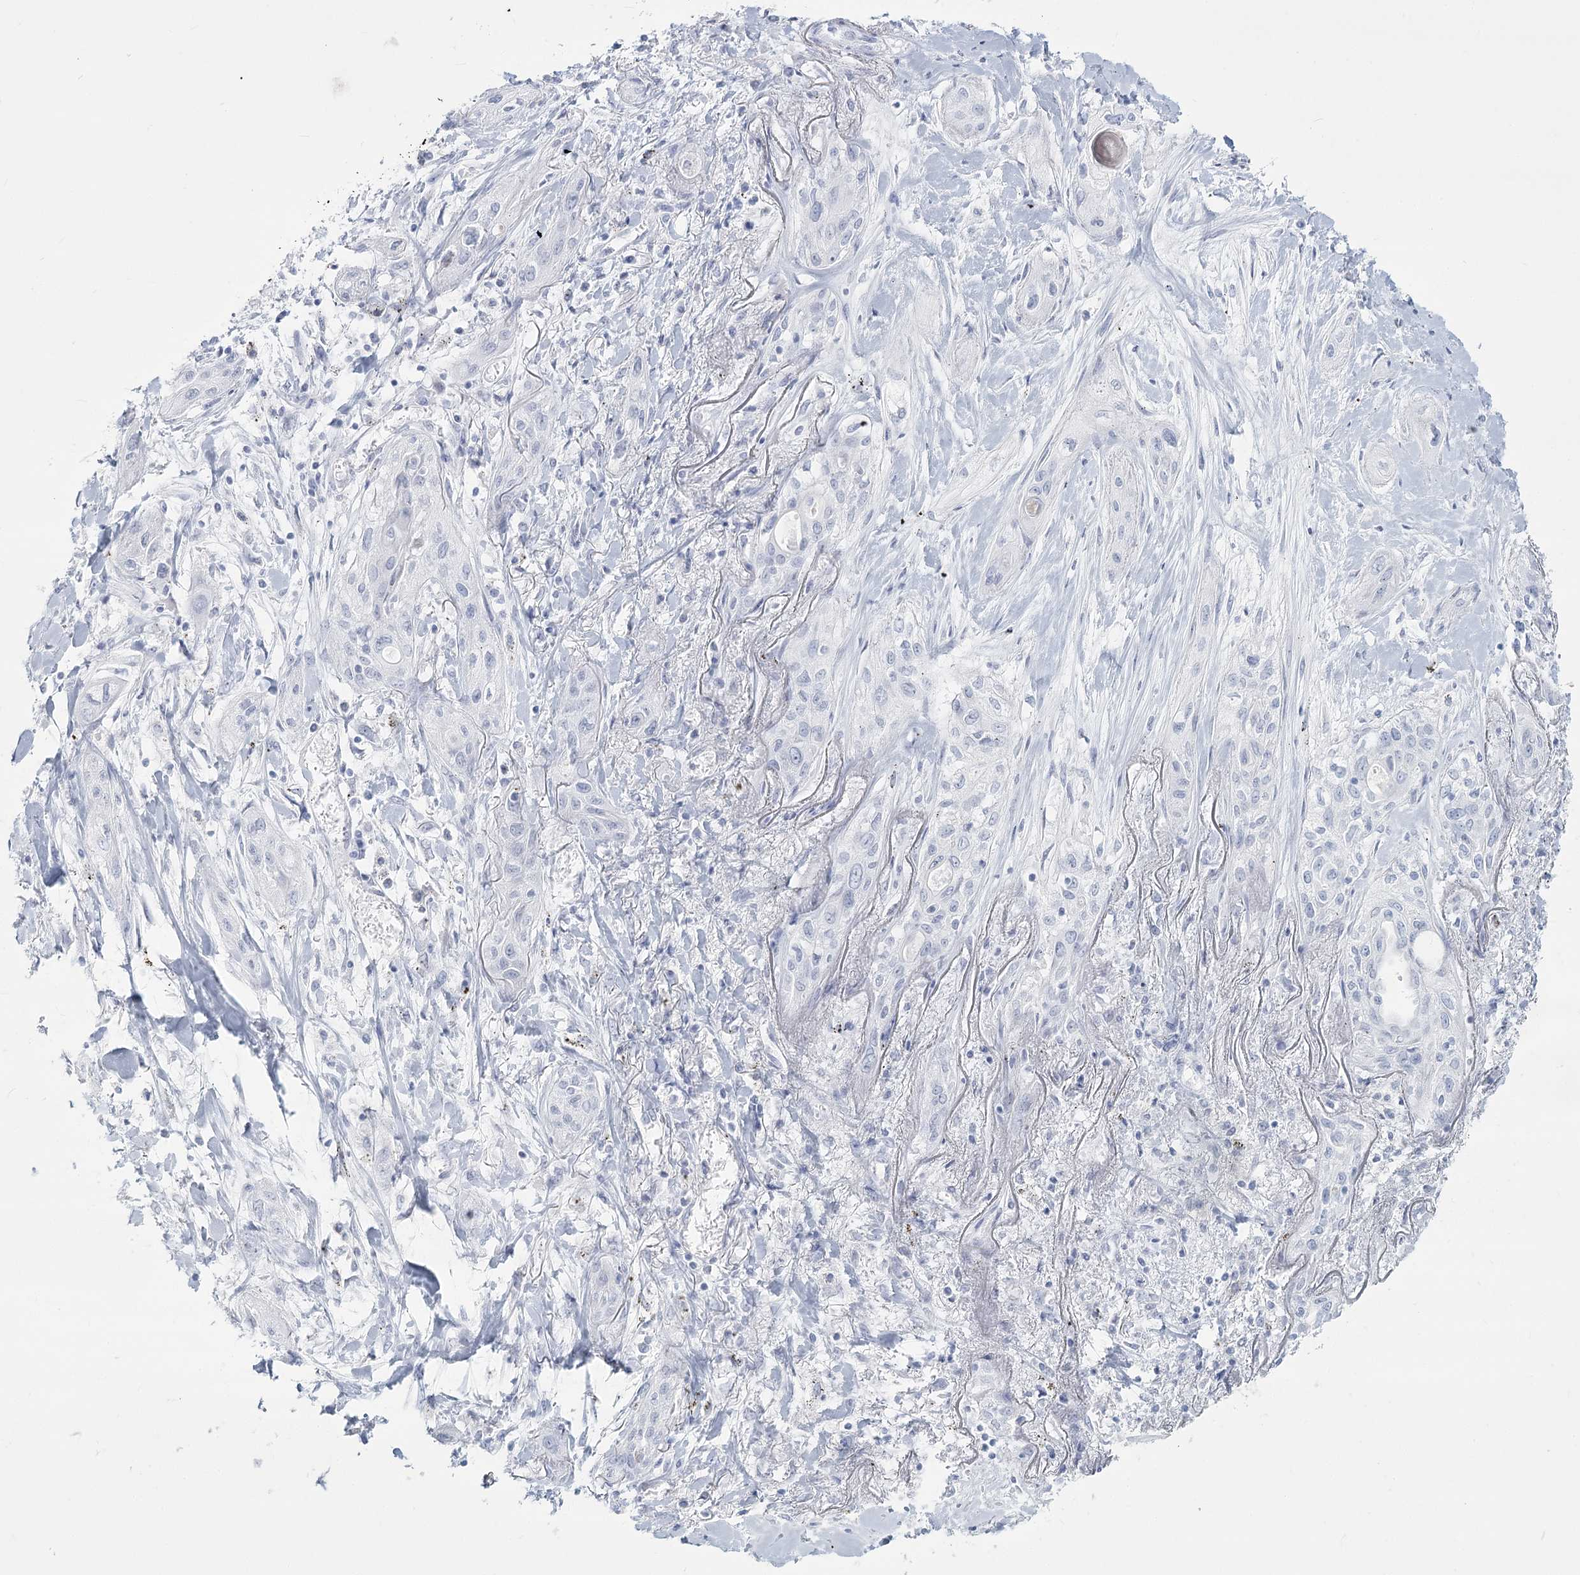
{"staining": {"intensity": "negative", "quantity": "none", "location": "none"}, "tissue": "lung cancer", "cell_type": "Tumor cells", "image_type": "cancer", "snomed": [{"axis": "morphology", "description": "Squamous cell carcinoma, NOS"}, {"axis": "topography", "description": "Lung"}], "caption": "An immunohistochemistry histopathology image of lung squamous cell carcinoma is shown. There is no staining in tumor cells of lung squamous cell carcinoma.", "gene": "SLC6A19", "patient": {"sex": "female", "age": 47}}